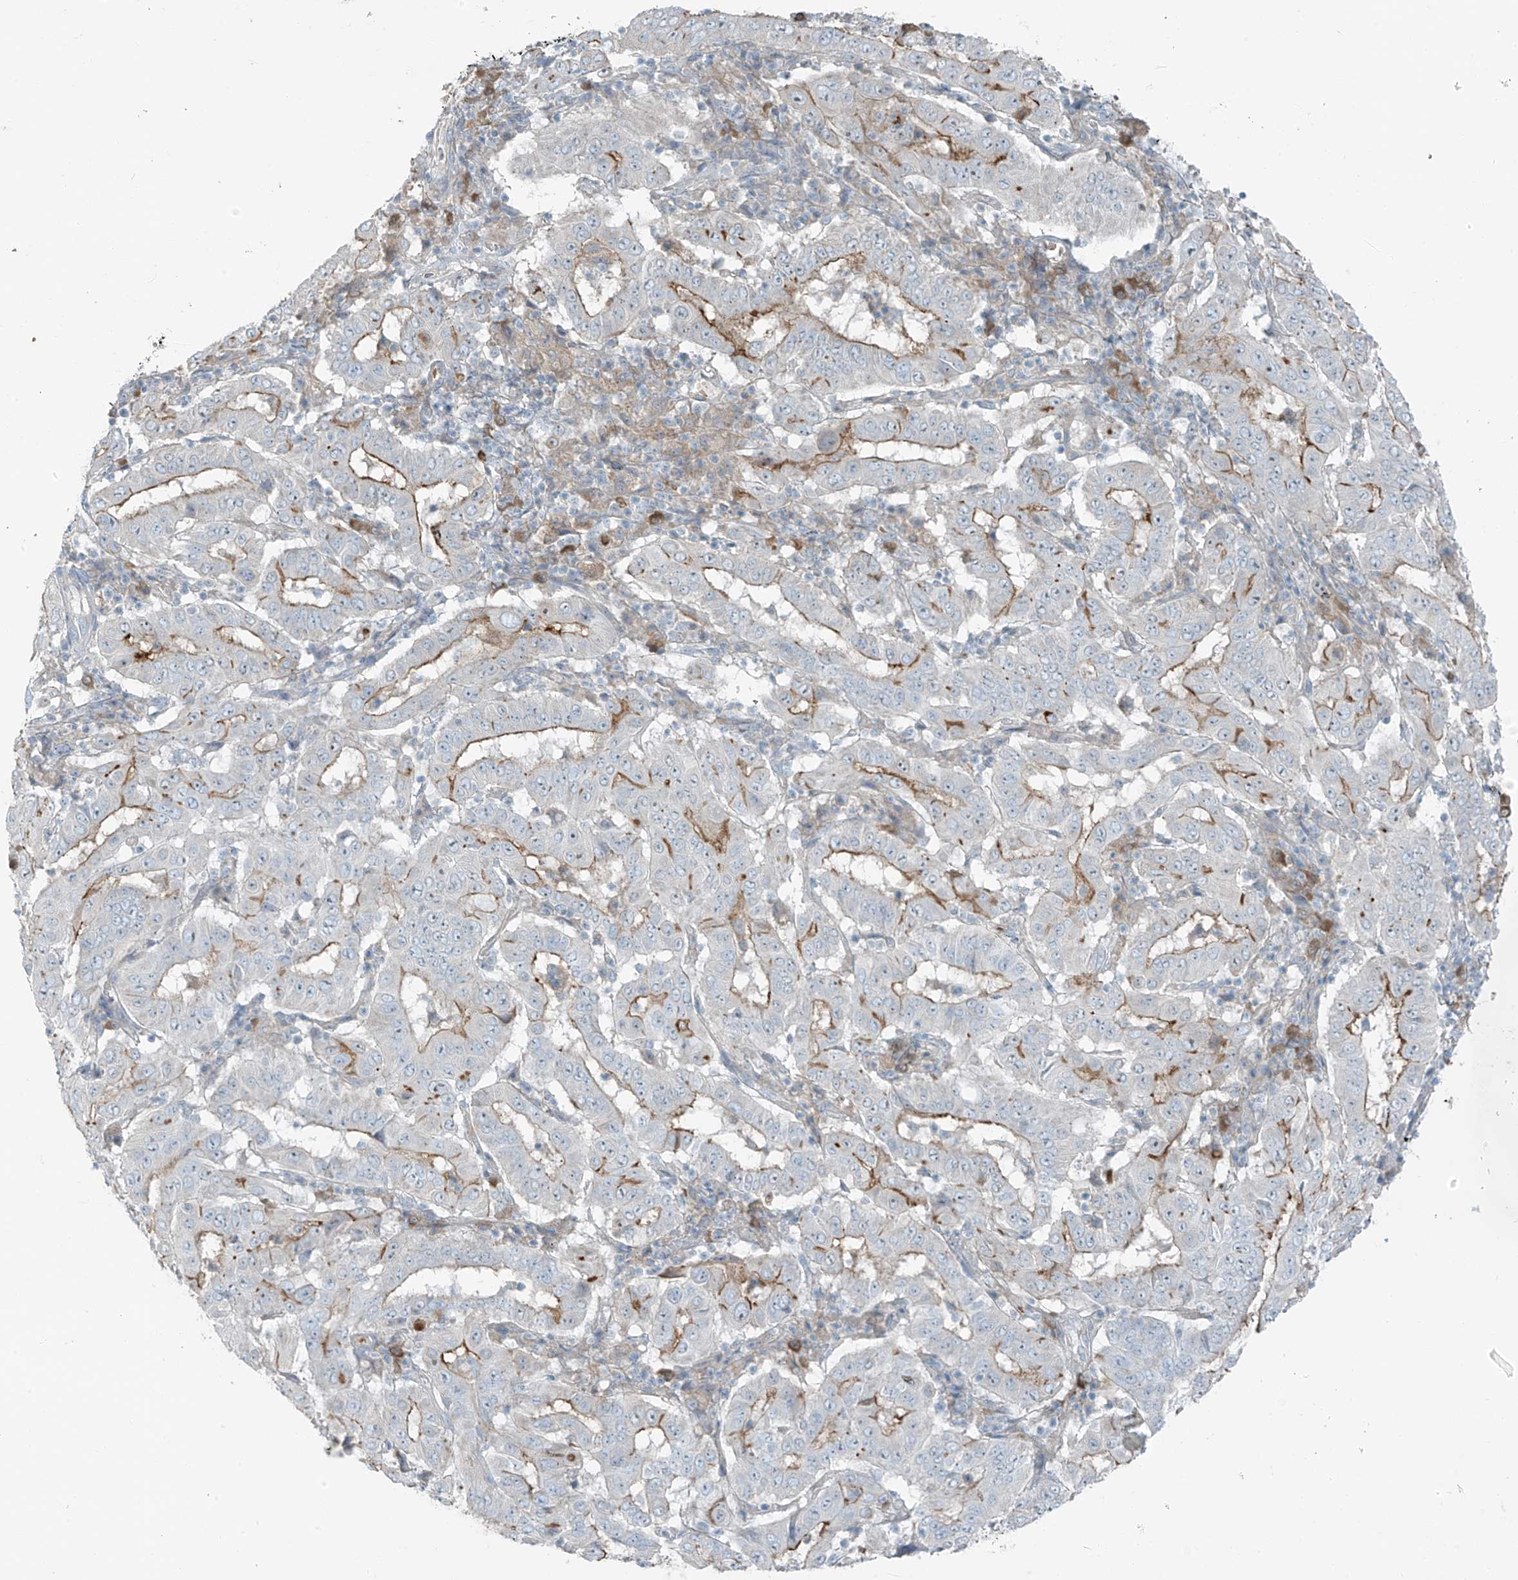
{"staining": {"intensity": "moderate", "quantity": "<25%", "location": "cytoplasmic/membranous"}, "tissue": "pancreatic cancer", "cell_type": "Tumor cells", "image_type": "cancer", "snomed": [{"axis": "morphology", "description": "Adenocarcinoma, NOS"}, {"axis": "topography", "description": "Pancreas"}], "caption": "Protein analysis of pancreatic cancer (adenocarcinoma) tissue displays moderate cytoplasmic/membranous staining in about <25% of tumor cells.", "gene": "FAM131C", "patient": {"sex": "male", "age": 63}}